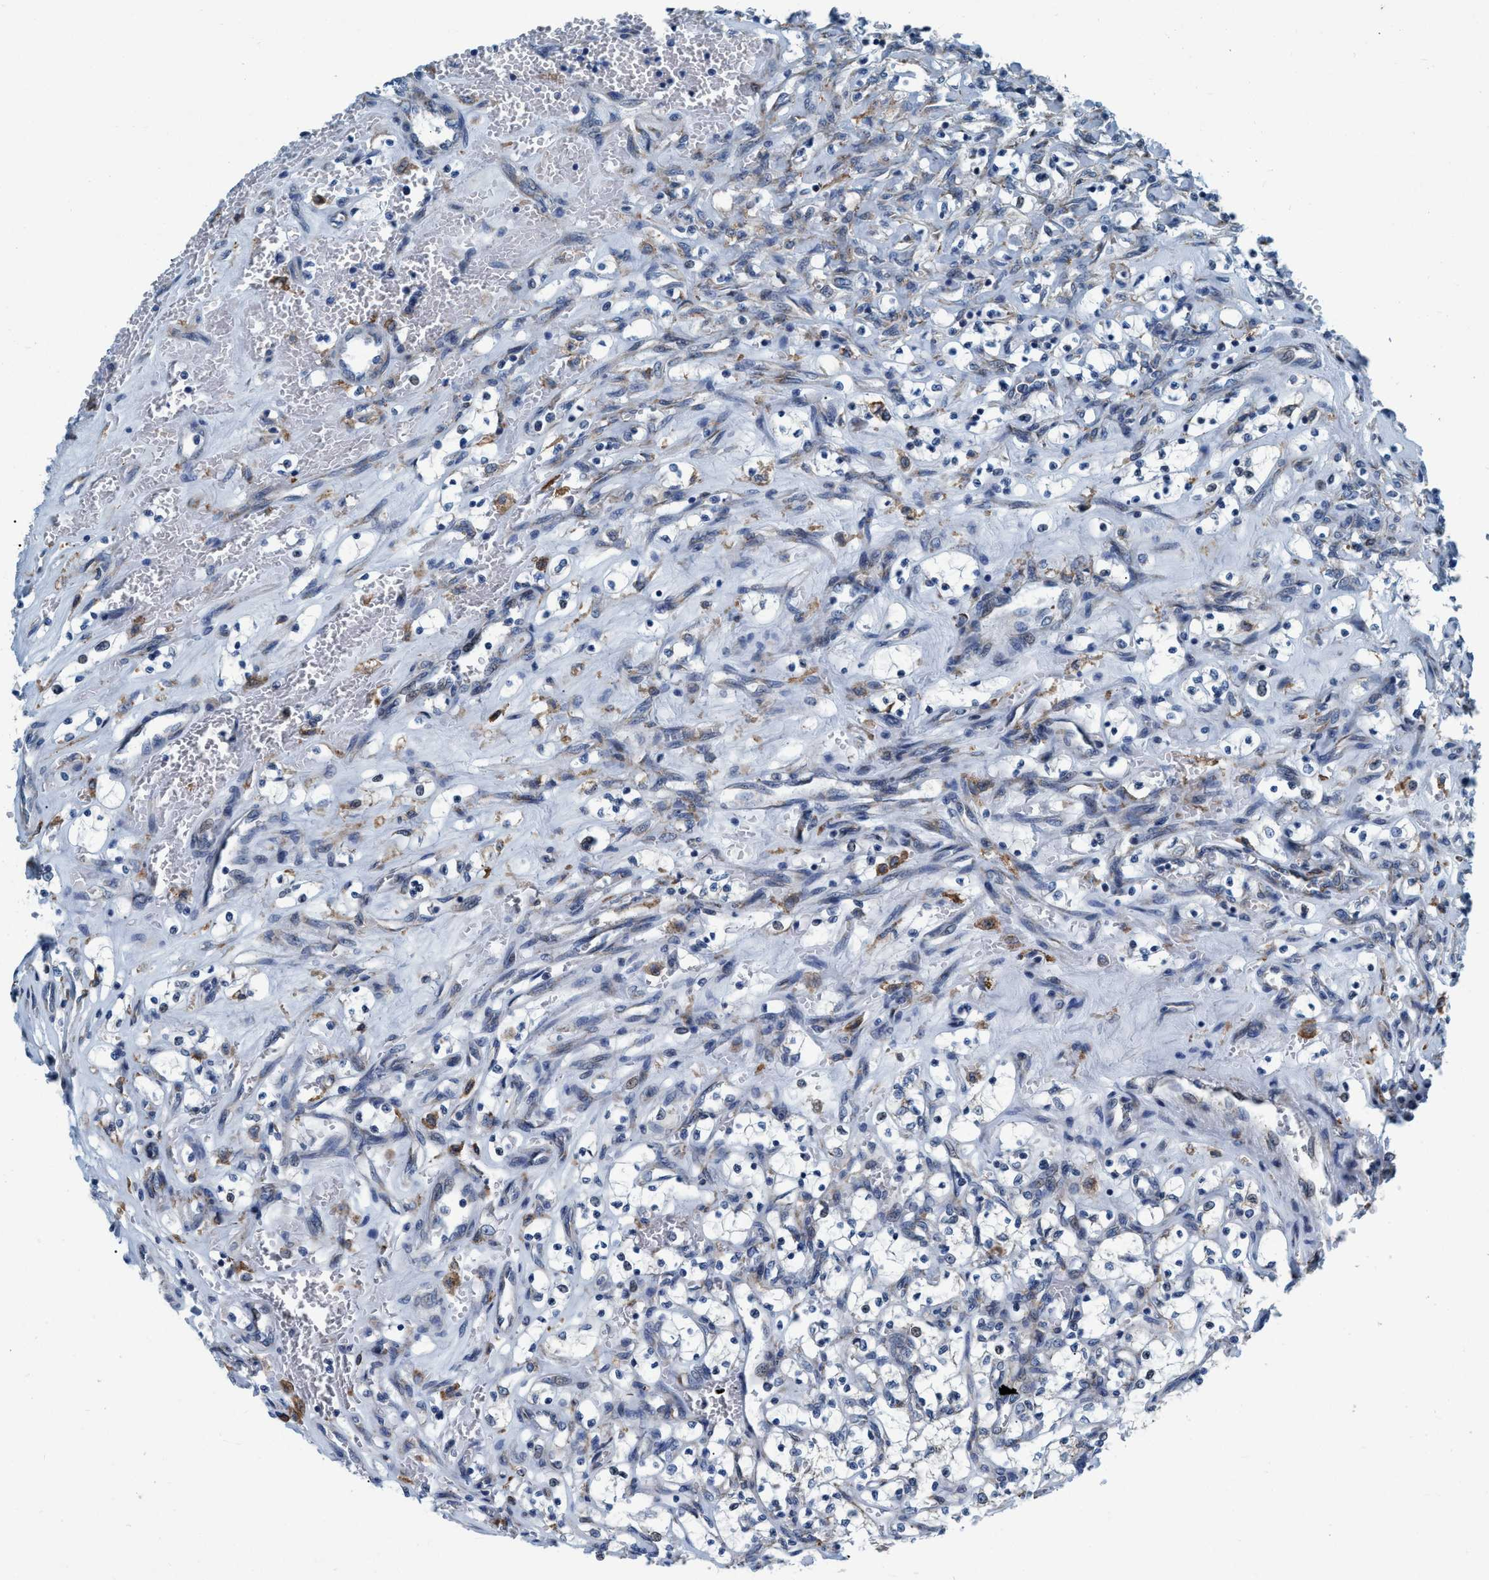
{"staining": {"intensity": "negative", "quantity": "none", "location": "none"}, "tissue": "renal cancer", "cell_type": "Tumor cells", "image_type": "cancer", "snomed": [{"axis": "morphology", "description": "Adenocarcinoma, NOS"}, {"axis": "topography", "description": "Kidney"}], "caption": "Immunohistochemistry image of neoplastic tissue: renal adenocarcinoma stained with DAB (3,3'-diaminobenzidine) reveals no significant protein staining in tumor cells. (Brightfield microscopy of DAB immunohistochemistry at high magnification).", "gene": "ARMC9", "patient": {"sex": "female", "age": 69}}